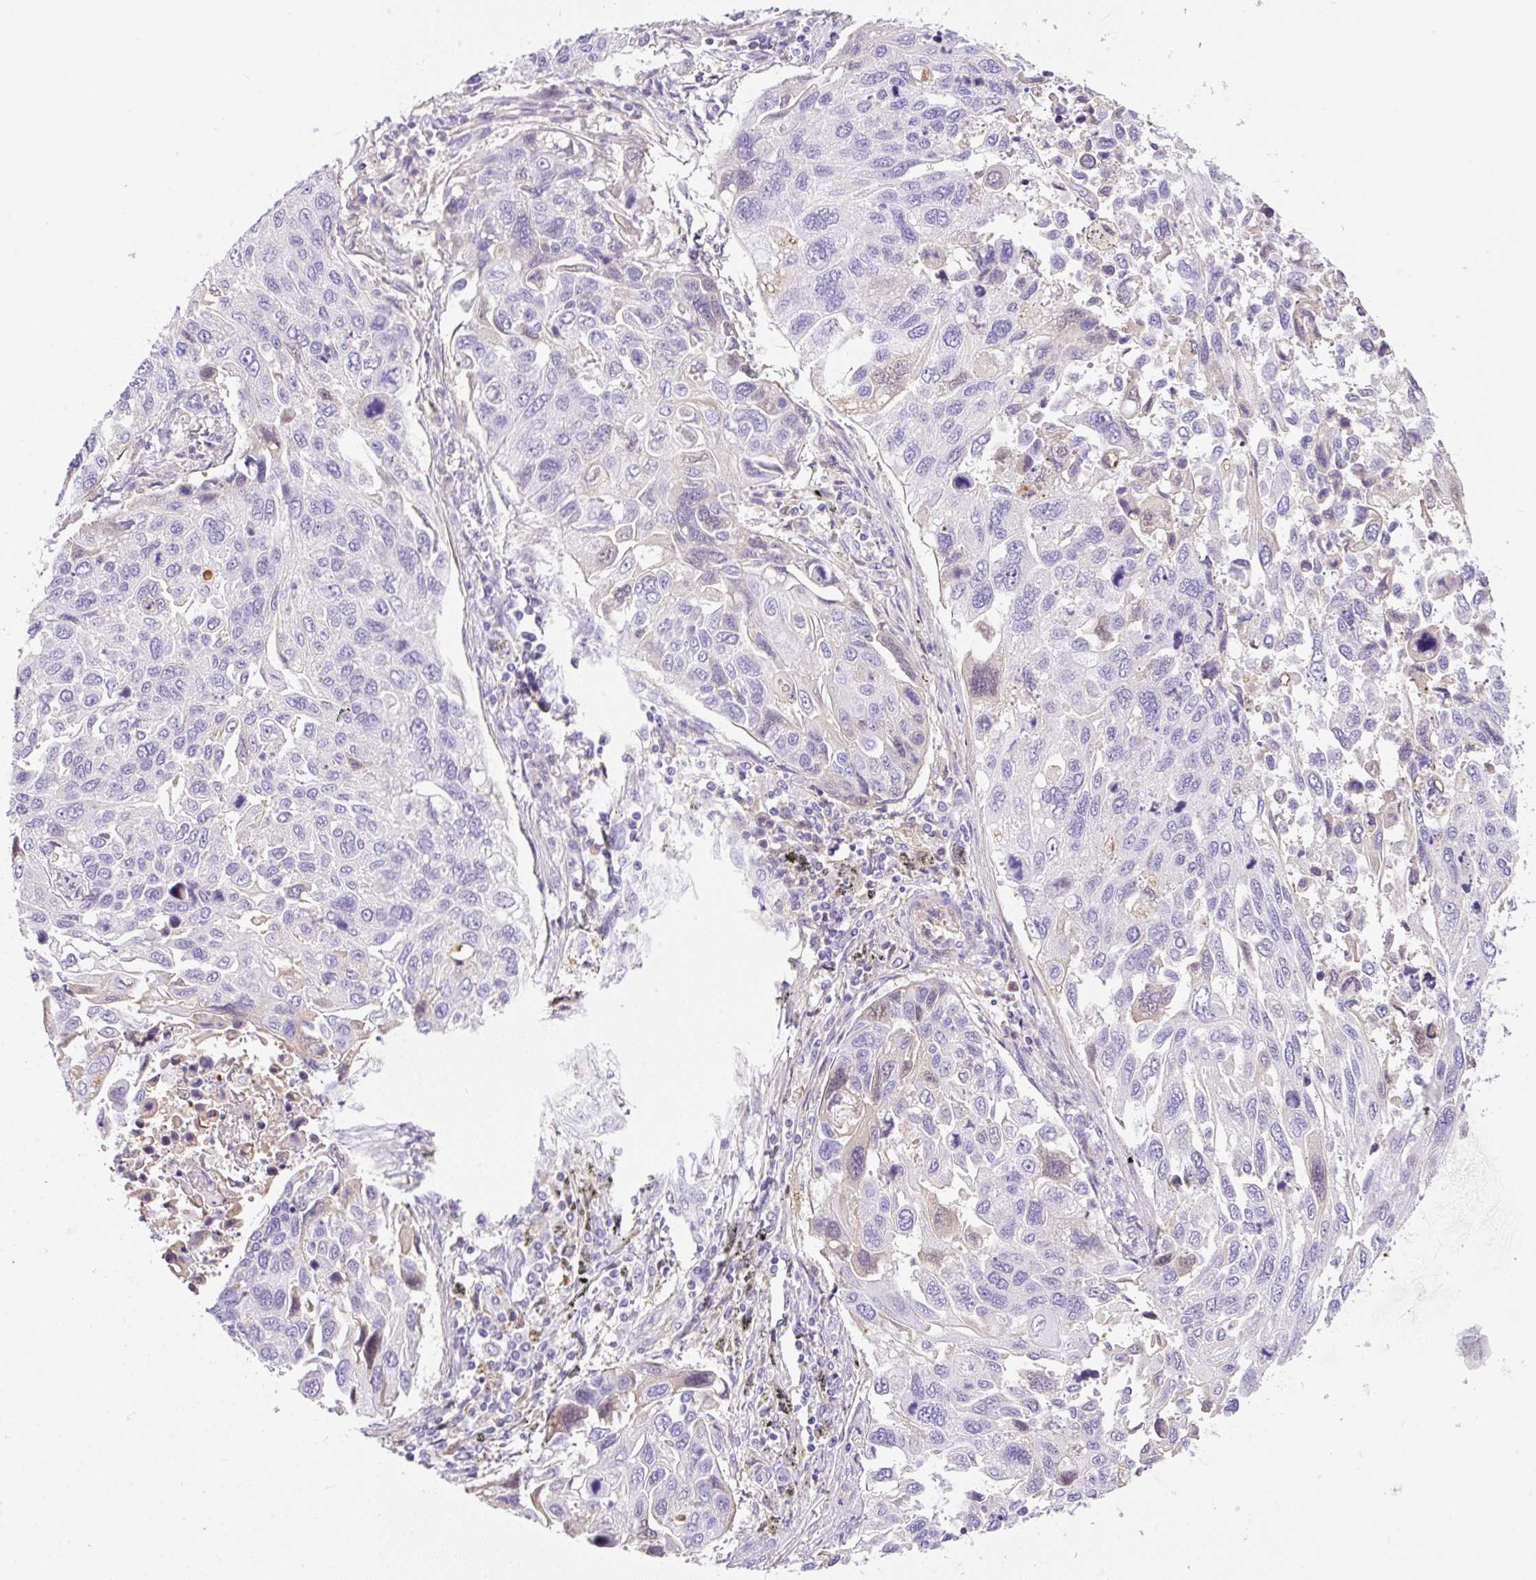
{"staining": {"intensity": "negative", "quantity": "none", "location": "none"}, "tissue": "lung cancer", "cell_type": "Tumor cells", "image_type": "cancer", "snomed": [{"axis": "morphology", "description": "Squamous cell carcinoma, NOS"}, {"axis": "topography", "description": "Lung"}], "caption": "Immunohistochemistry (IHC) image of lung cancer (squamous cell carcinoma) stained for a protein (brown), which demonstrates no positivity in tumor cells.", "gene": "TDRD15", "patient": {"sex": "male", "age": 62}}